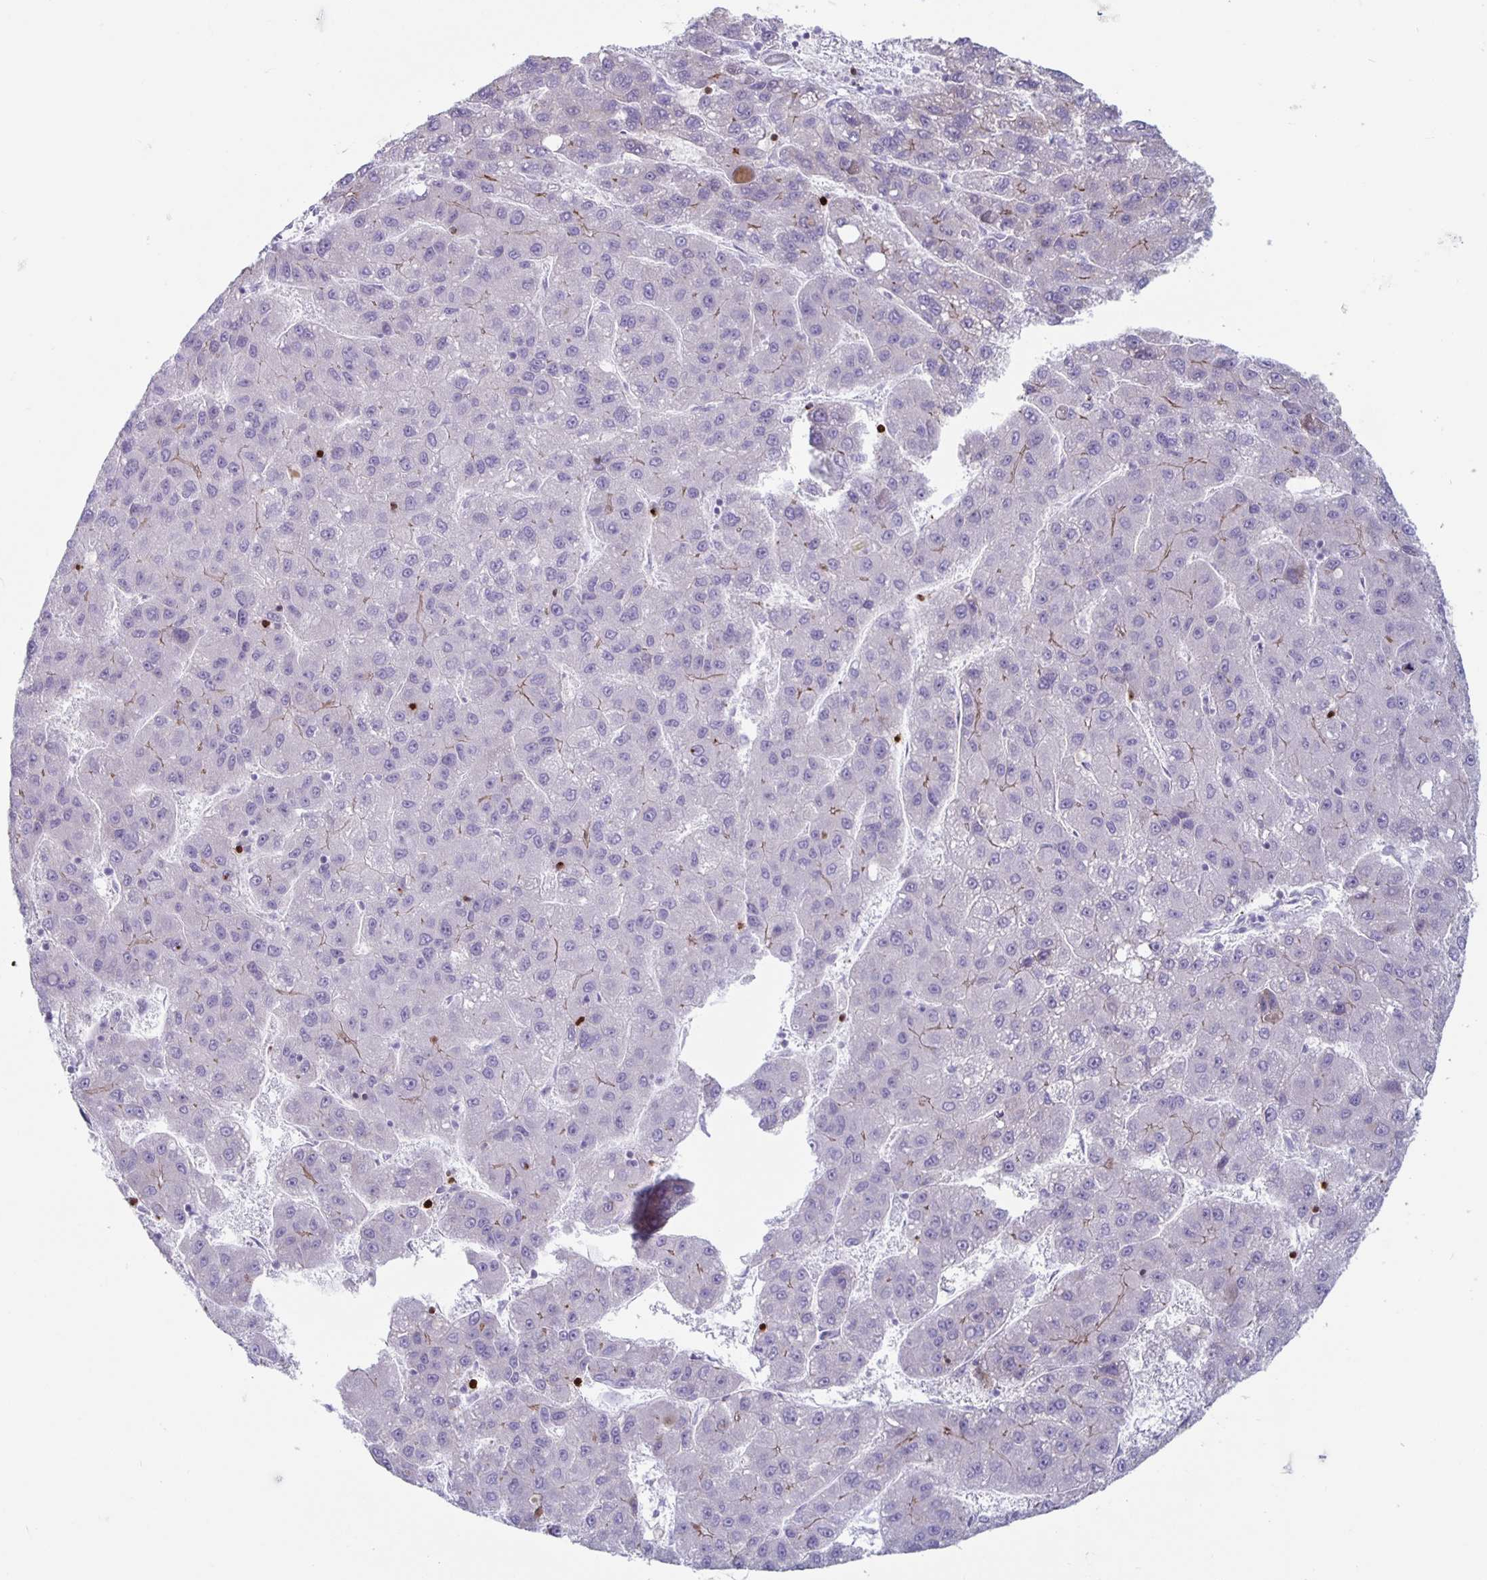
{"staining": {"intensity": "negative", "quantity": "none", "location": "none"}, "tissue": "liver cancer", "cell_type": "Tumor cells", "image_type": "cancer", "snomed": [{"axis": "morphology", "description": "Carcinoma, Hepatocellular, NOS"}, {"axis": "topography", "description": "Liver"}], "caption": "Tumor cells are negative for protein expression in human hepatocellular carcinoma (liver).", "gene": "GZMK", "patient": {"sex": "female", "age": 82}}